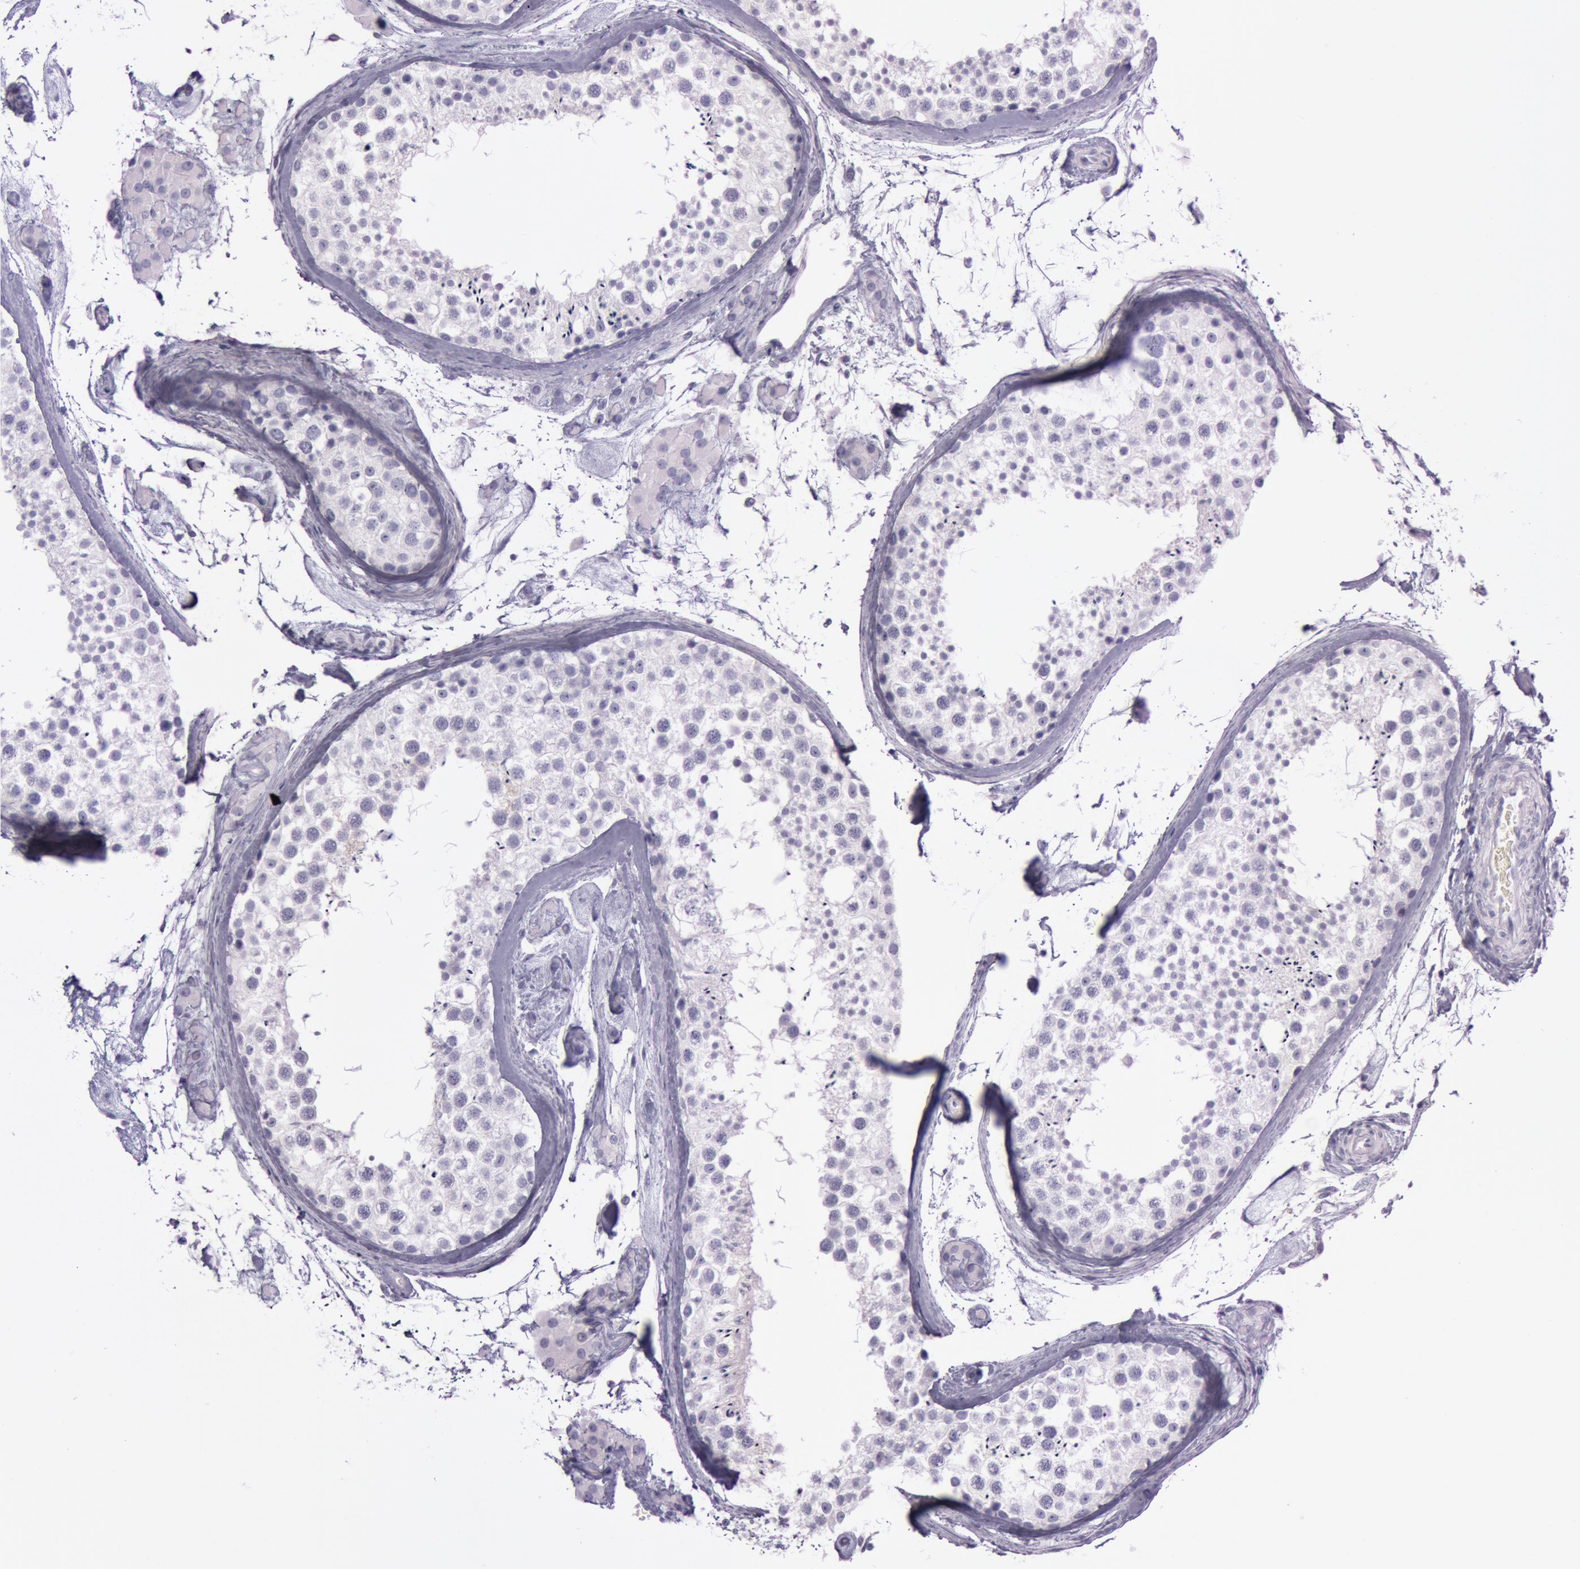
{"staining": {"intensity": "negative", "quantity": "none", "location": "none"}, "tissue": "testis", "cell_type": "Cells in seminiferous ducts", "image_type": "normal", "snomed": [{"axis": "morphology", "description": "Normal tissue, NOS"}, {"axis": "topography", "description": "Testis"}], "caption": "IHC of normal human testis shows no expression in cells in seminiferous ducts. (DAB immunohistochemistry visualized using brightfield microscopy, high magnification).", "gene": "FOLH1", "patient": {"sex": "male", "age": 46}}